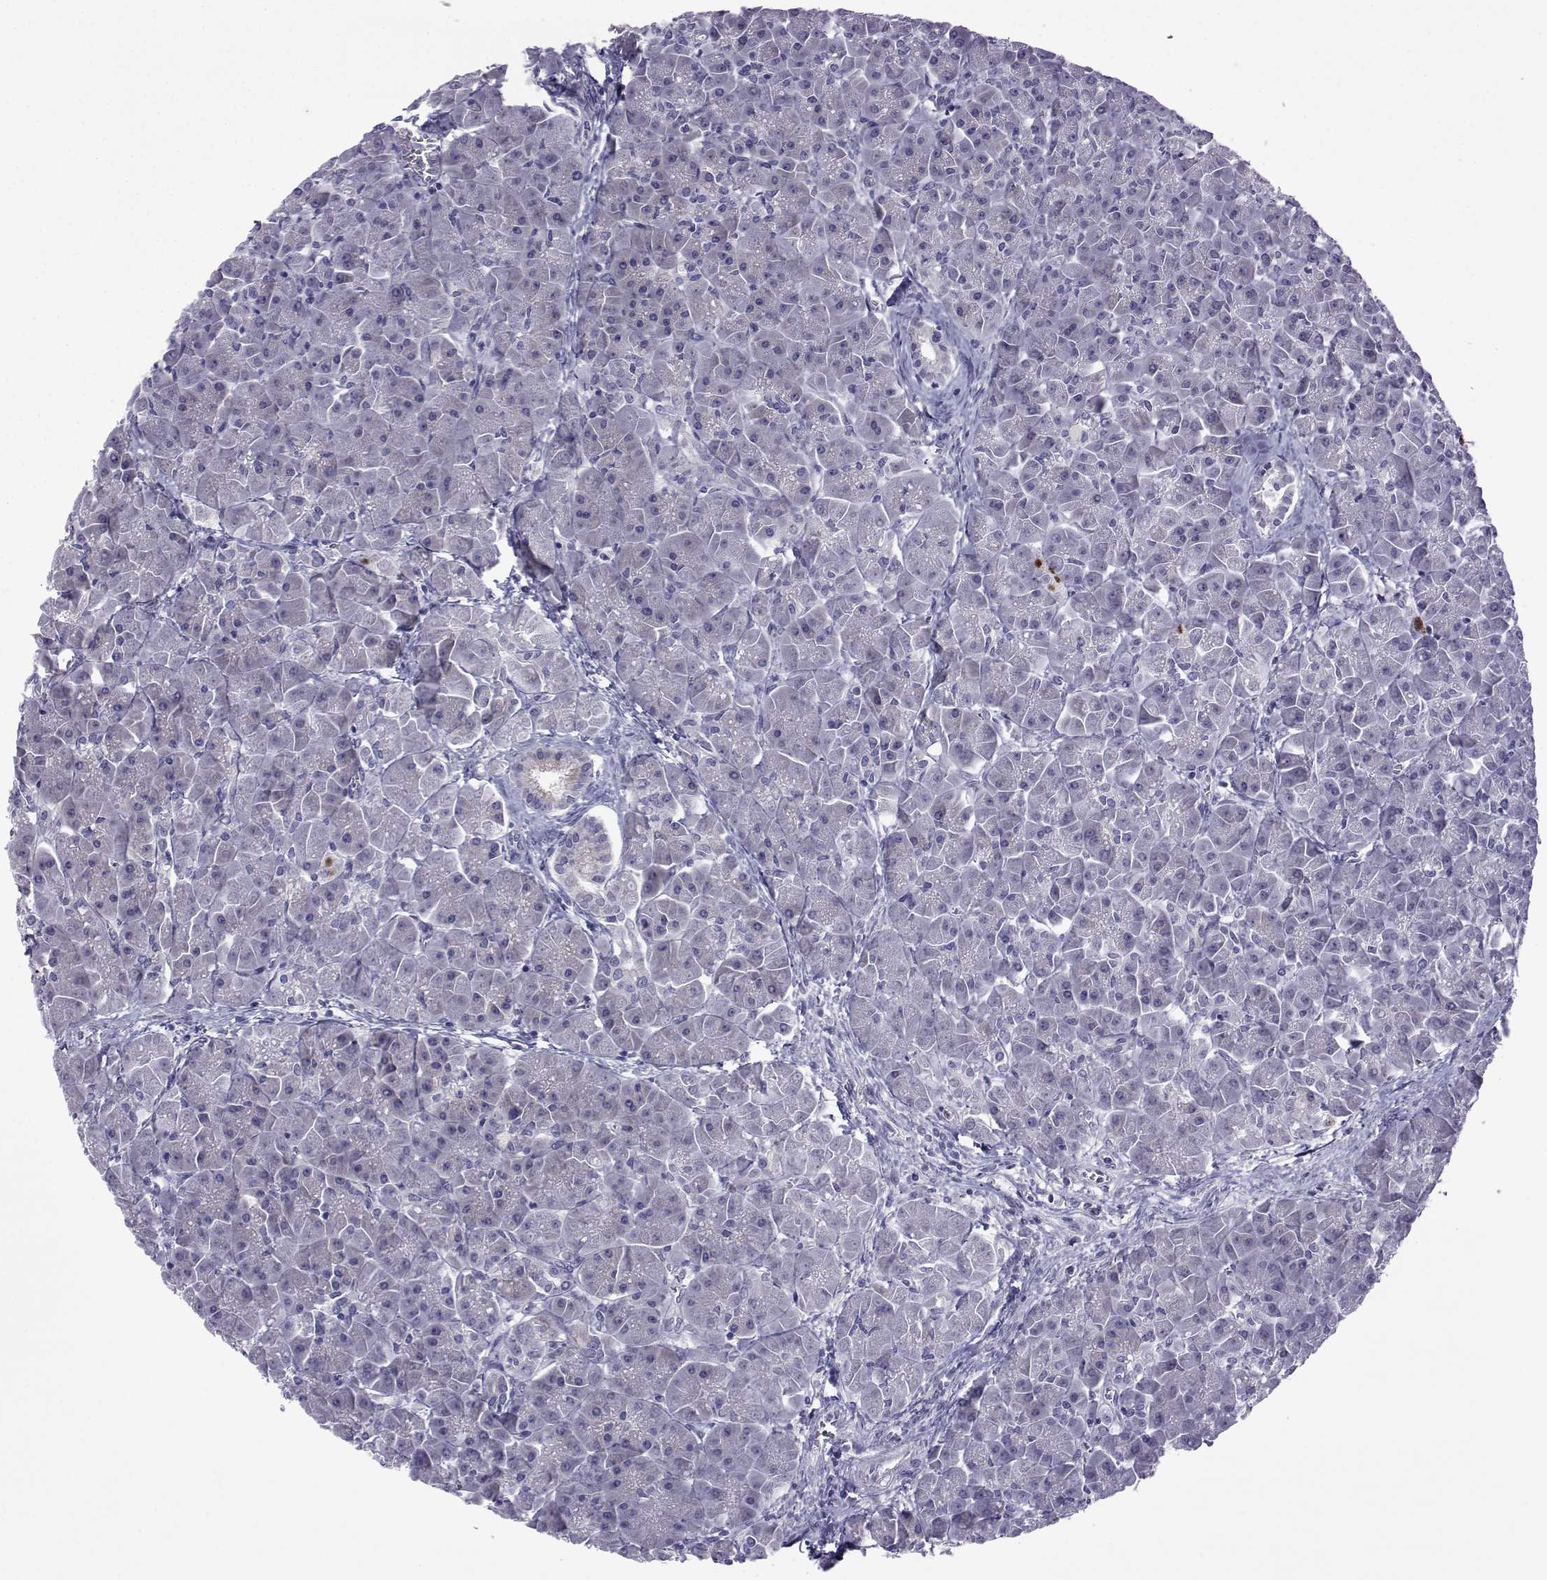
{"staining": {"intensity": "negative", "quantity": "none", "location": "none"}, "tissue": "pancreas", "cell_type": "Exocrine glandular cells", "image_type": "normal", "snomed": [{"axis": "morphology", "description": "Normal tissue, NOS"}, {"axis": "topography", "description": "Pancreas"}], "caption": "Immunohistochemistry (IHC) image of normal human pancreas stained for a protein (brown), which exhibits no positivity in exocrine glandular cells. The staining is performed using DAB brown chromogen with nuclei counter-stained in using hematoxylin.", "gene": "COL22A1", "patient": {"sex": "male", "age": 70}}